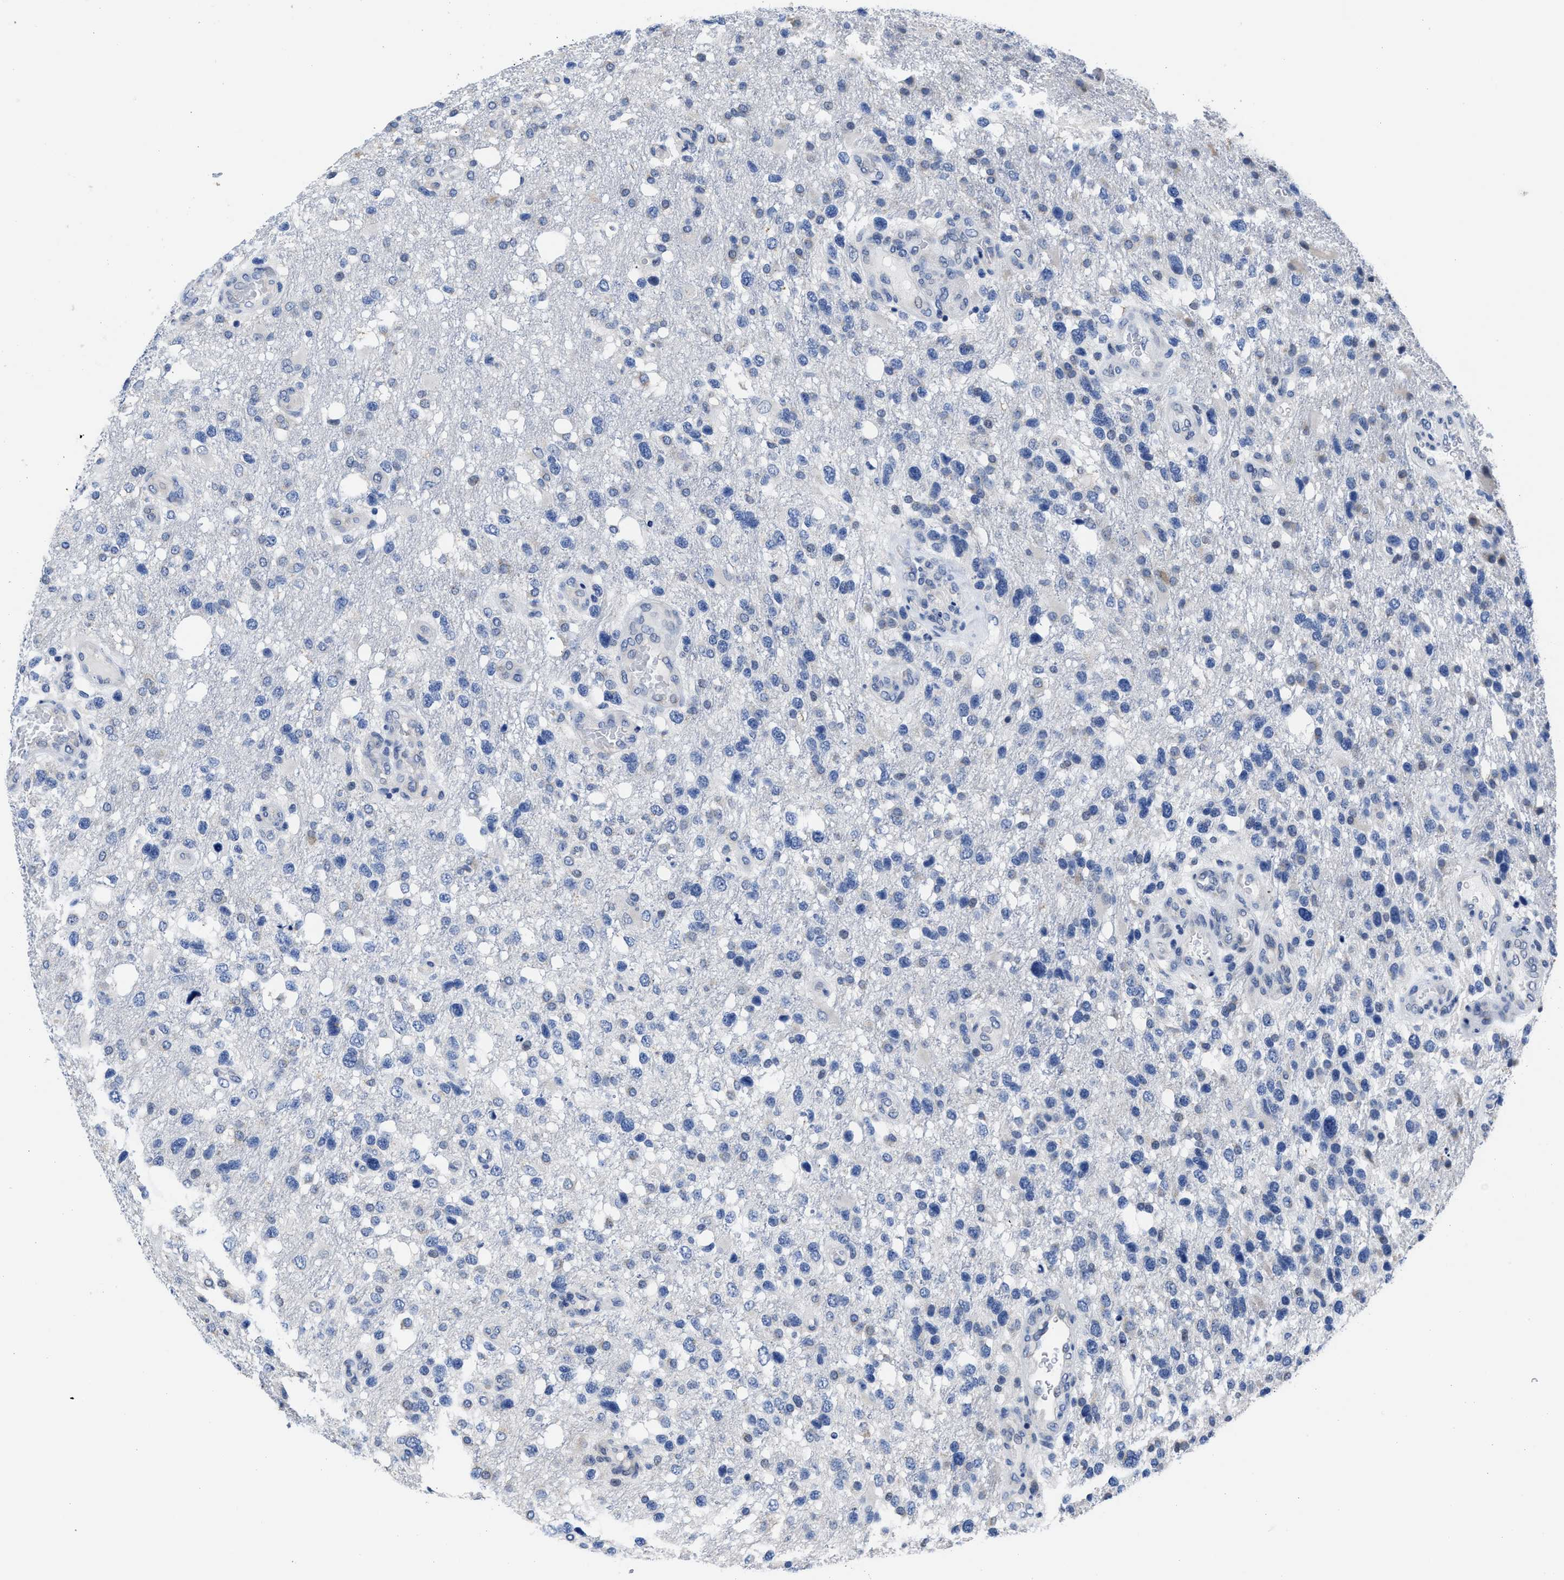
{"staining": {"intensity": "negative", "quantity": "none", "location": "none"}, "tissue": "glioma", "cell_type": "Tumor cells", "image_type": "cancer", "snomed": [{"axis": "morphology", "description": "Glioma, malignant, High grade"}, {"axis": "topography", "description": "Brain"}], "caption": "There is no significant positivity in tumor cells of malignant glioma (high-grade). (DAB immunohistochemistry (IHC) with hematoxylin counter stain).", "gene": "HOOK1", "patient": {"sex": "female", "age": 58}}